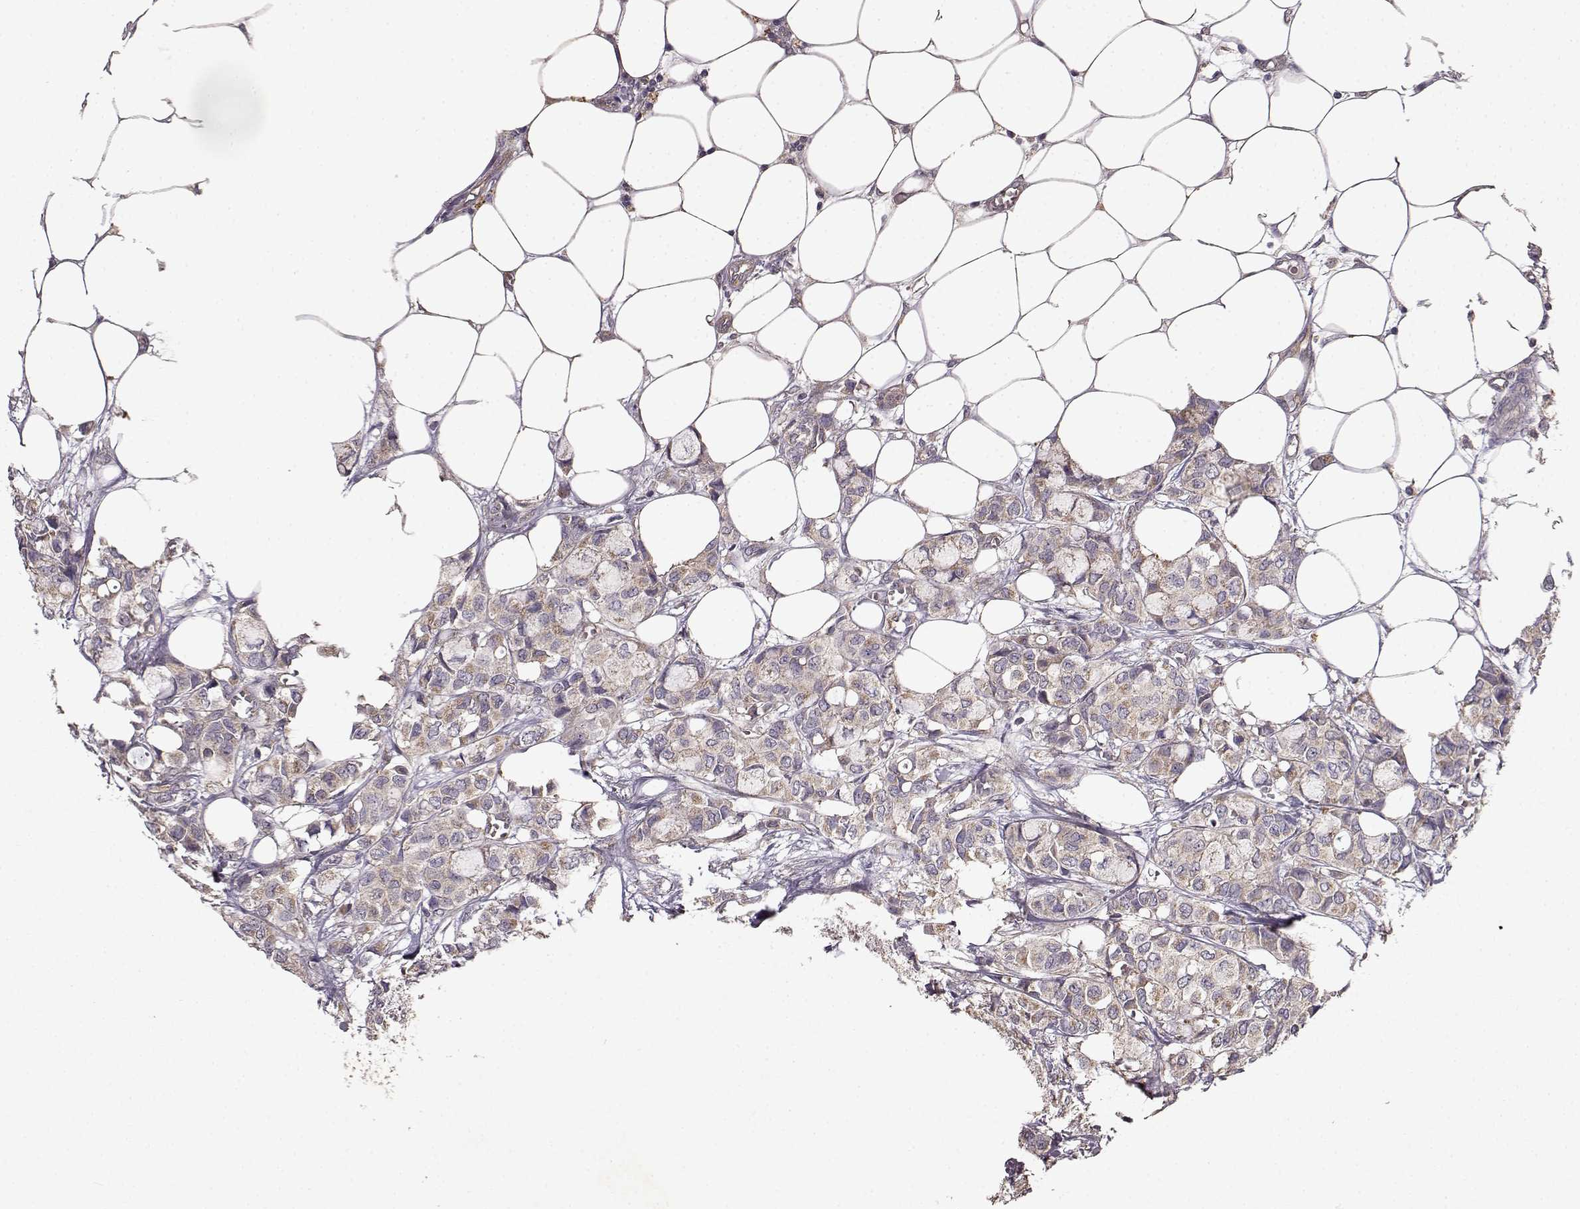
{"staining": {"intensity": "weak", "quantity": ">75%", "location": "cytoplasmic/membranous"}, "tissue": "breast cancer", "cell_type": "Tumor cells", "image_type": "cancer", "snomed": [{"axis": "morphology", "description": "Duct carcinoma"}, {"axis": "topography", "description": "Breast"}], "caption": "The immunohistochemical stain highlights weak cytoplasmic/membranous staining in tumor cells of intraductal carcinoma (breast) tissue. (DAB (3,3'-diaminobenzidine) IHC, brown staining for protein, blue staining for nuclei).", "gene": "ERBB3", "patient": {"sex": "female", "age": 85}}